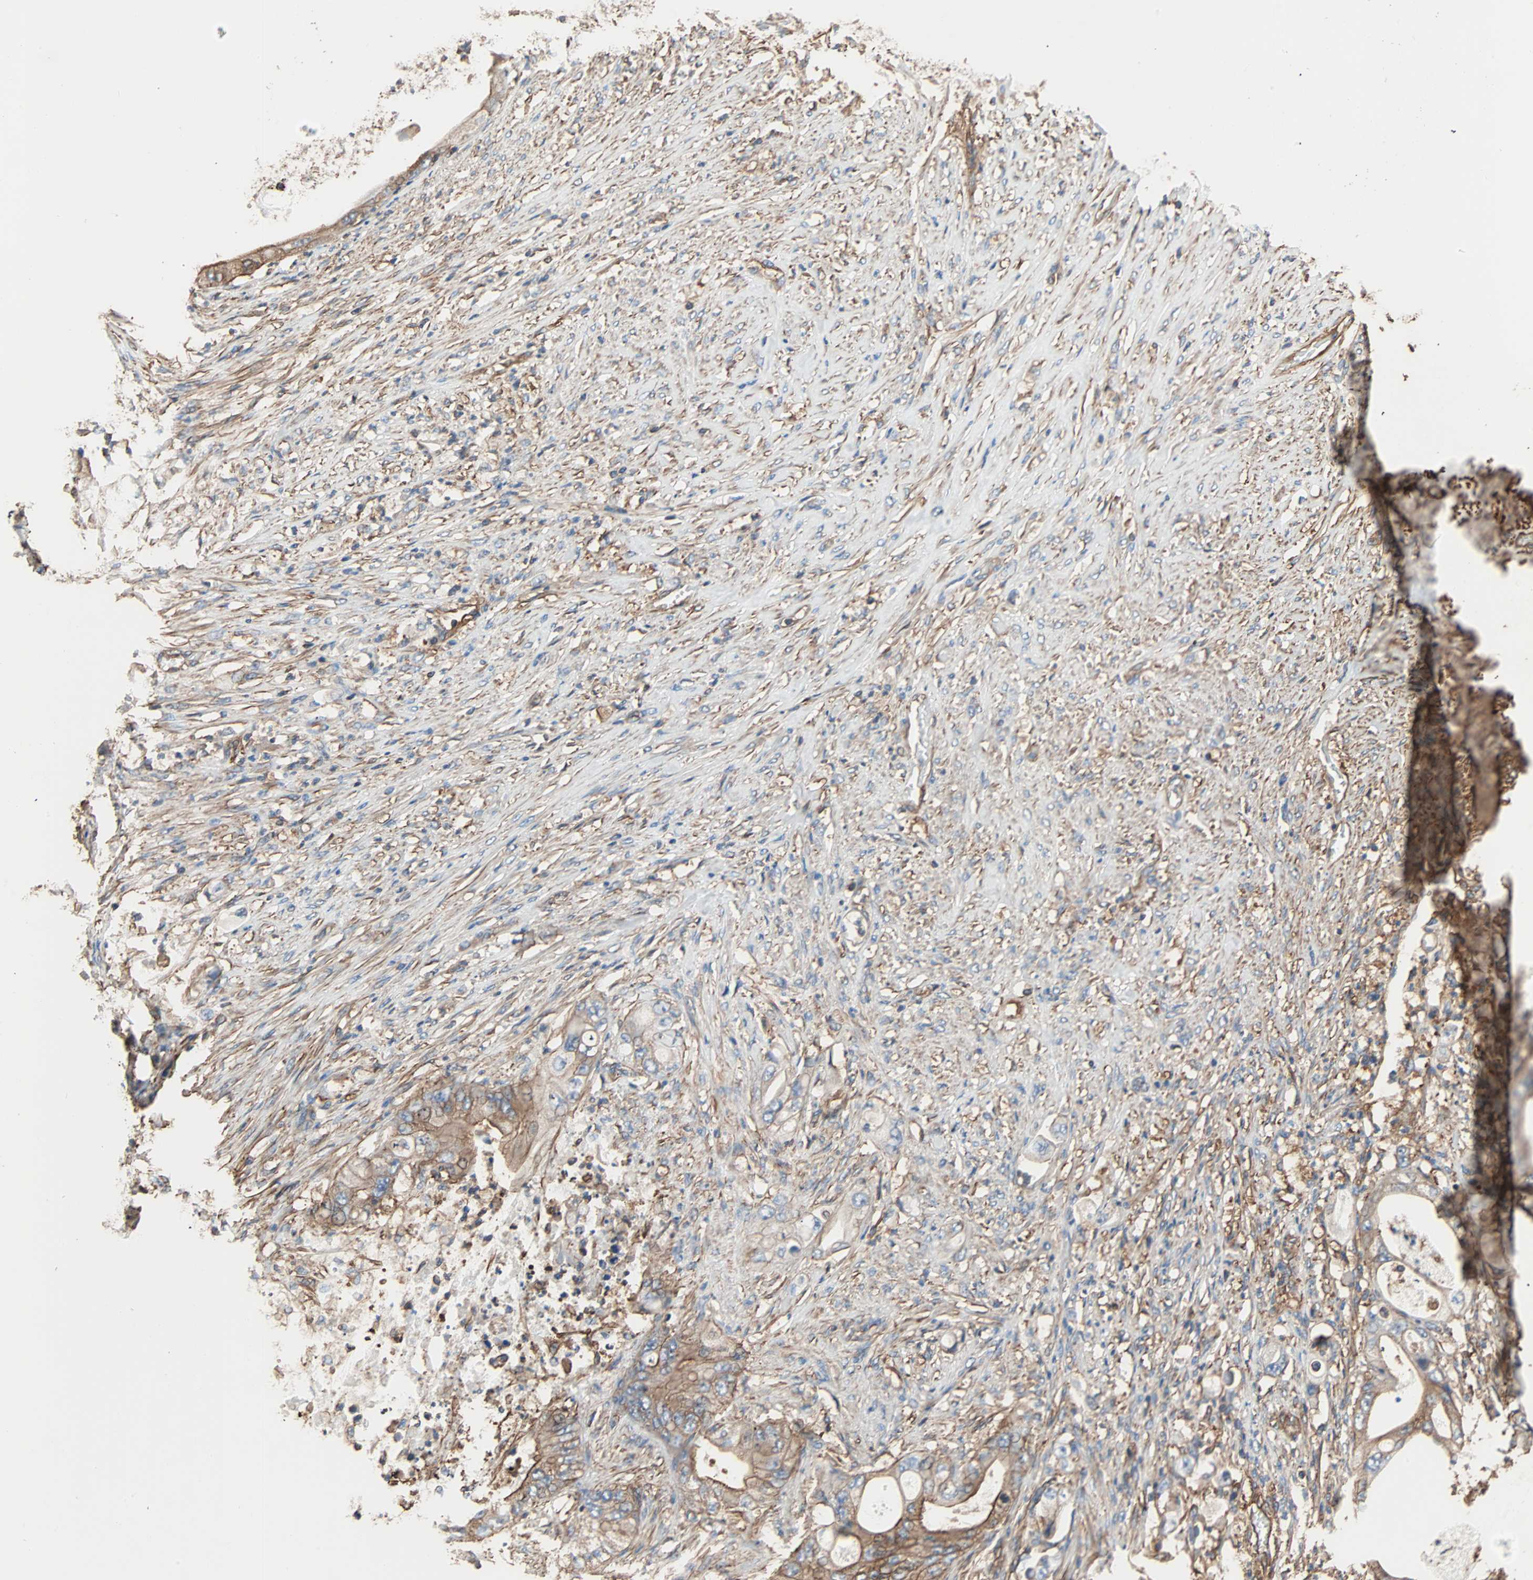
{"staining": {"intensity": "moderate", "quantity": ">75%", "location": "cytoplasmic/membranous"}, "tissue": "stomach cancer", "cell_type": "Tumor cells", "image_type": "cancer", "snomed": [{"axis": "morphology", "description": "Adenocarcinoma, NOS"}, {"axis": "topography", "description": "Stomach"}], "caption": "The image exhibits a brown stain indicating the presence of a protein in the cytoplasmic/membranous of tumor cells in adenocarcinoma (stomach). (IHC, brightfield microscopy, high magnification).", "gene": "GALNT10", "patient": {"sex": "female", "age": 73}}